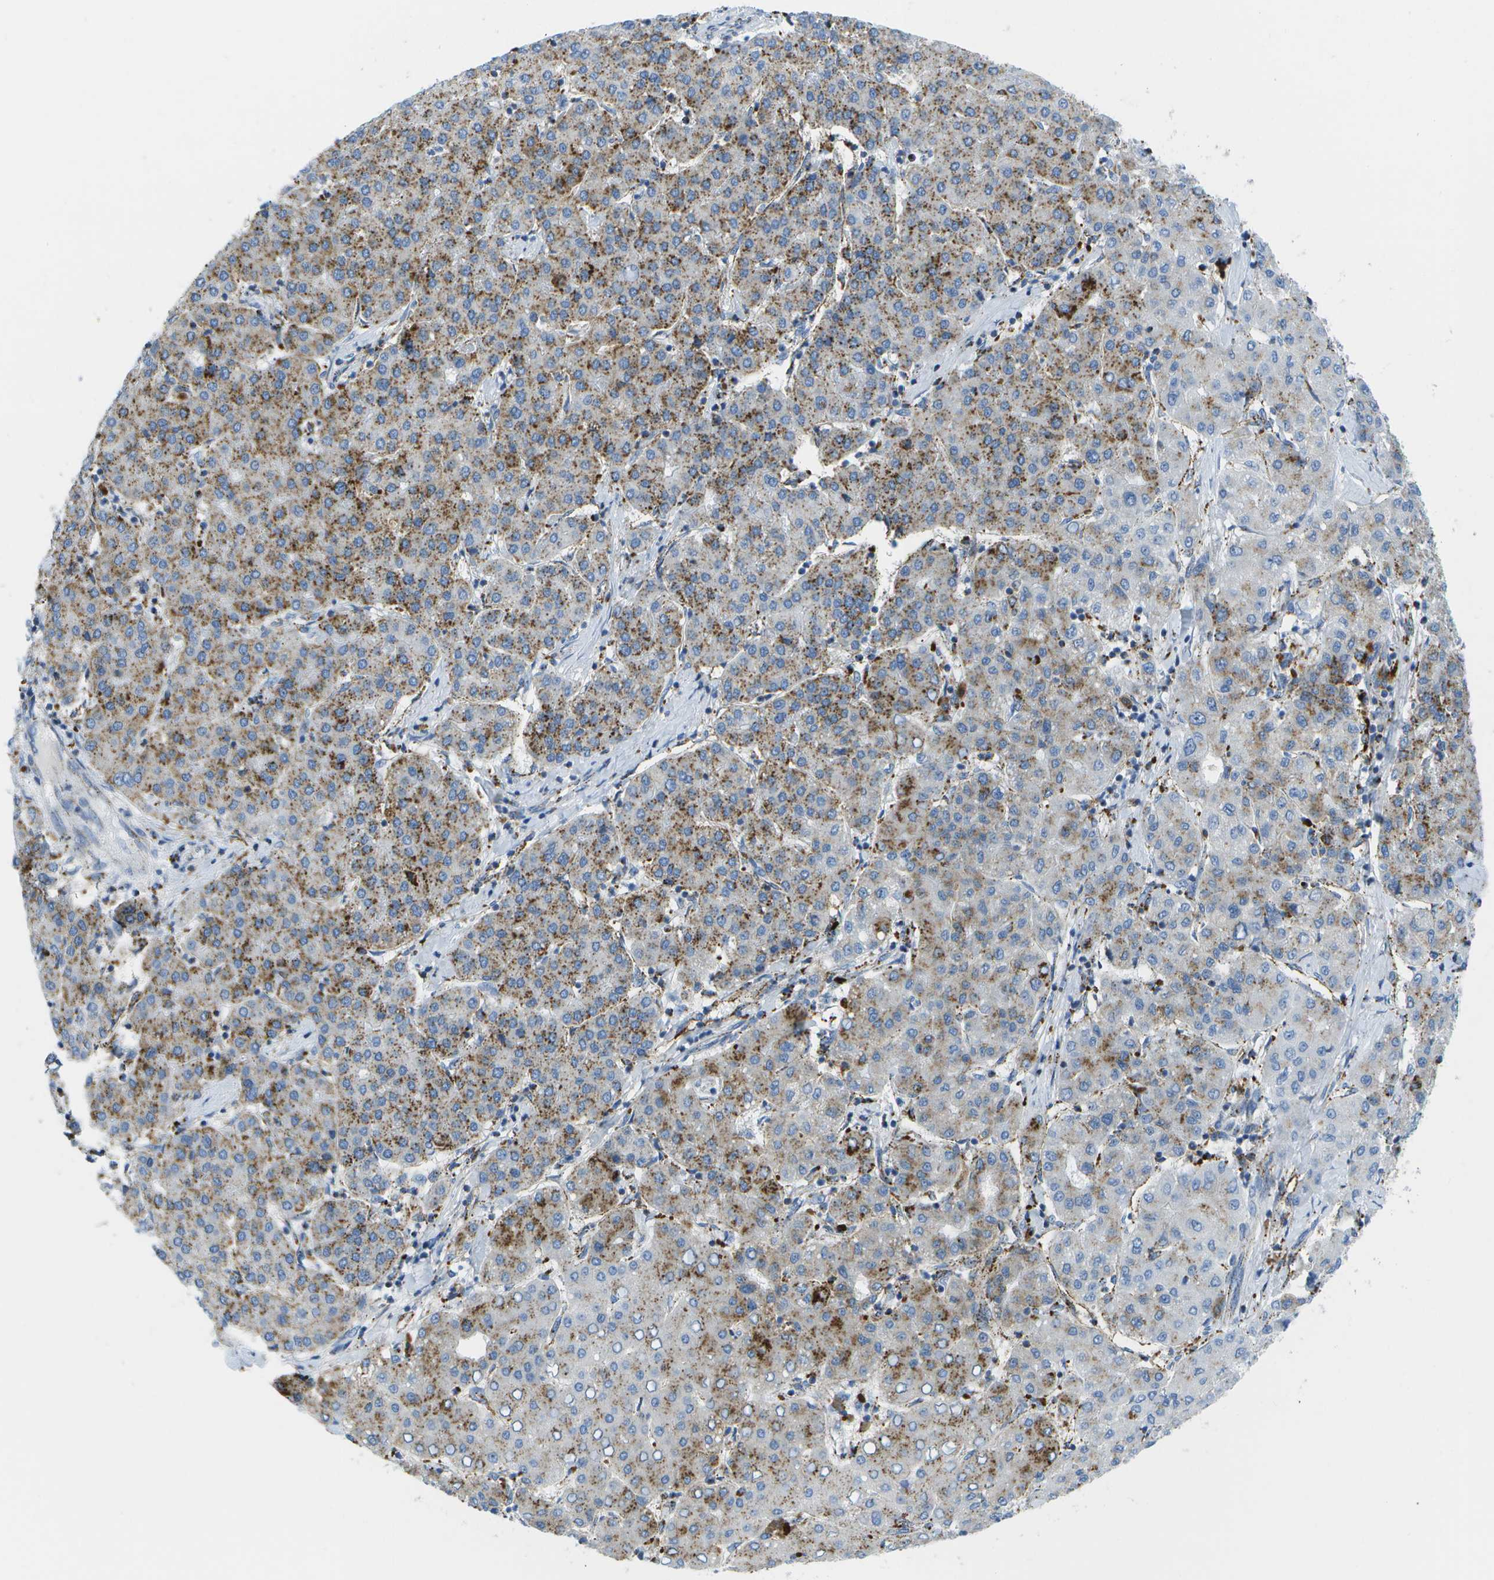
{"staining": {"intensity": "moderate", "quantity": "25%-75%", "location": "cytoplasmic/membranous"}, "tissue": "liver cancer", "cell_type": "Tumor cells", "image_type": "cancer", "snomed": [{"axis": "morphology", "description": "Carcinoma, Hepatocellular, NOS"}, {"axis": "topography", "description": "Liver"}], "caption": "An immunohistochemistry (IHC) photomicrograph of tumor tissue is shown. Protein staining in brown shows moderate cytoplasmic/membranous positivity in liver cancer within tumor cells. (DAB IHC, brown staining for protein, blue staining for nuclei).", "gene": "PRCP", "patient": {"sex": "male", "age": 65}}